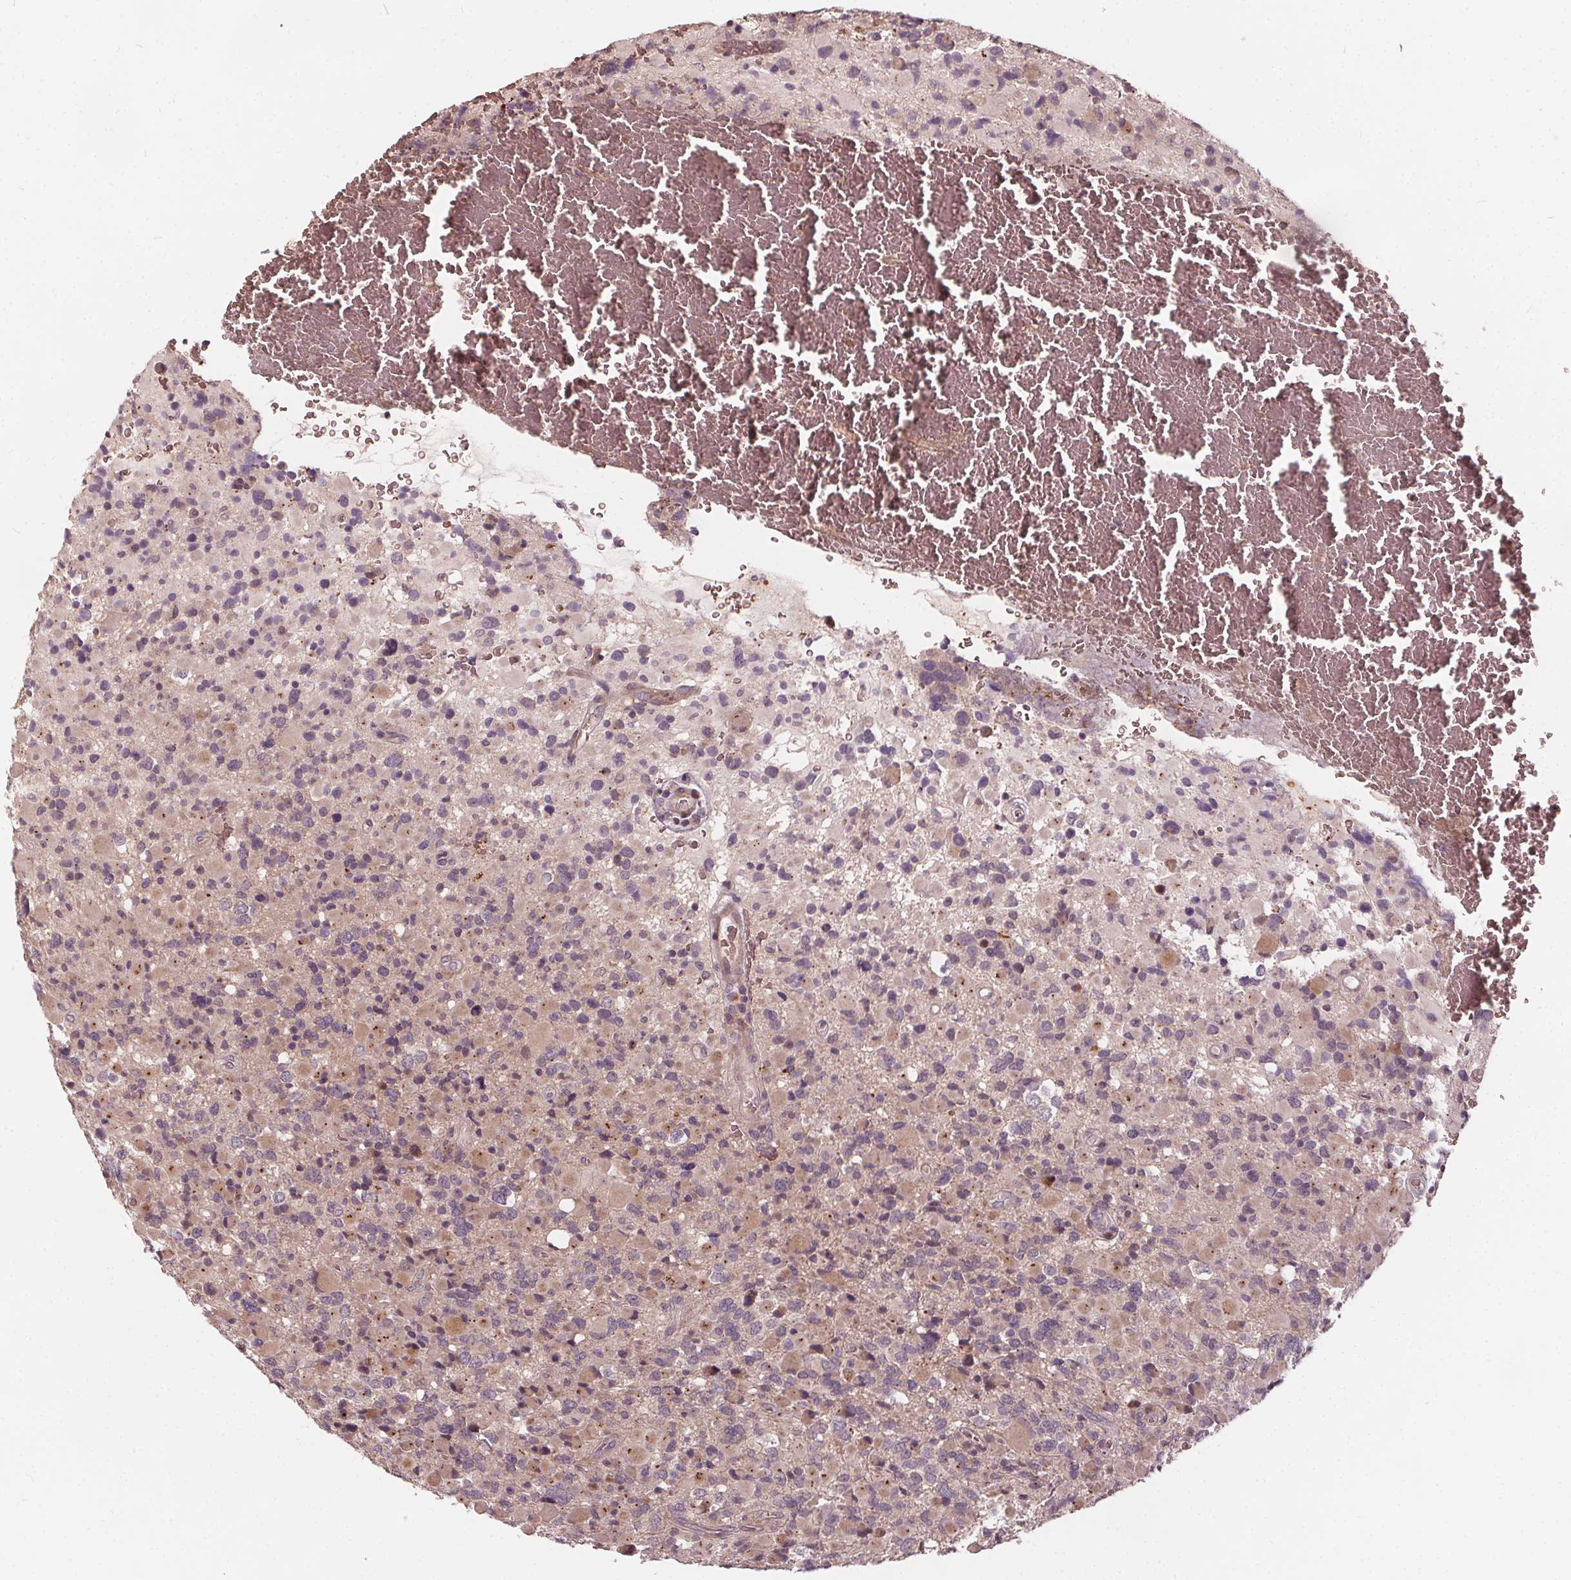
{"staining": {"intensity": "negative", "quantity": "none", "location": "none"}, "tissue": "glioma", "cell_type": "Tumor cells", "image_type": "cancer", "snomed": [{"axis": "morphology", "description": "Glioma, malignant, High grade"}, {"axis": "topography", "description": "Brain"}], "caption": "This is an immunohistochemistry histopathology image of malignant glioma (high-grade). There is no positivity in tumor cells.", "gene": "IPO13", "patient": {"sex": "female", "age": 40}}